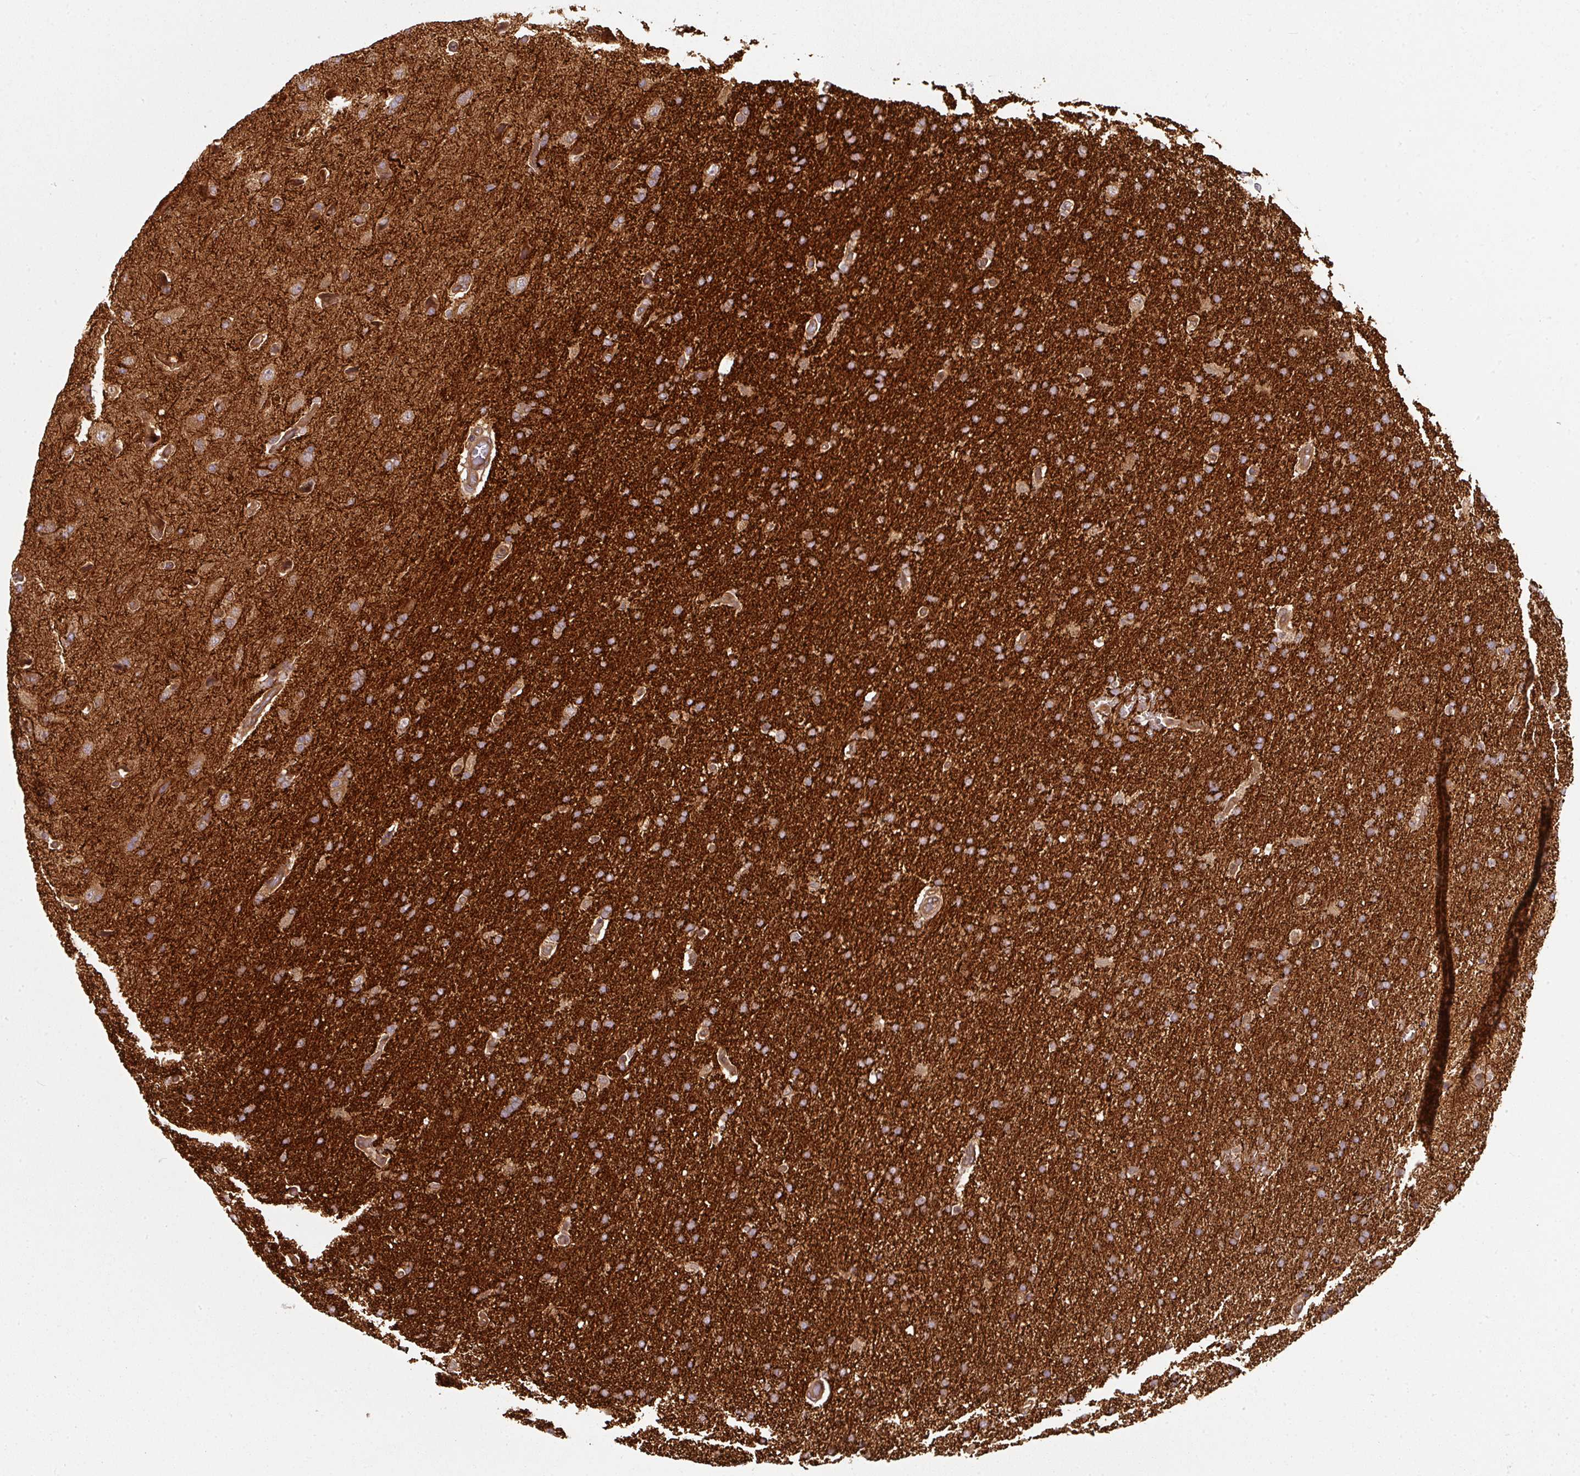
{"staining": {"intensity": "weak", "quantity": "25%-75%", "location": "cytoplasmic/membranous"}, "tissue": "glioma", "cell_type": "Tumor cells", "image_type": "cancer", "snomed": [{"axis": "morphology", "description": "Glioma, malignant, High grade"}, {"axis": "topography", "description": "Brain"}], "caption": "High-power microscopy captured an immunohistochemistry (IHC) micrograph of malignant glioma (high-grade), revealing weak cytoplasmic/membranous positivity in about 25%-75% of tumor cells.", "gene": "EIF4EBP2", "patient": {"sex": "male", "age": 72}}